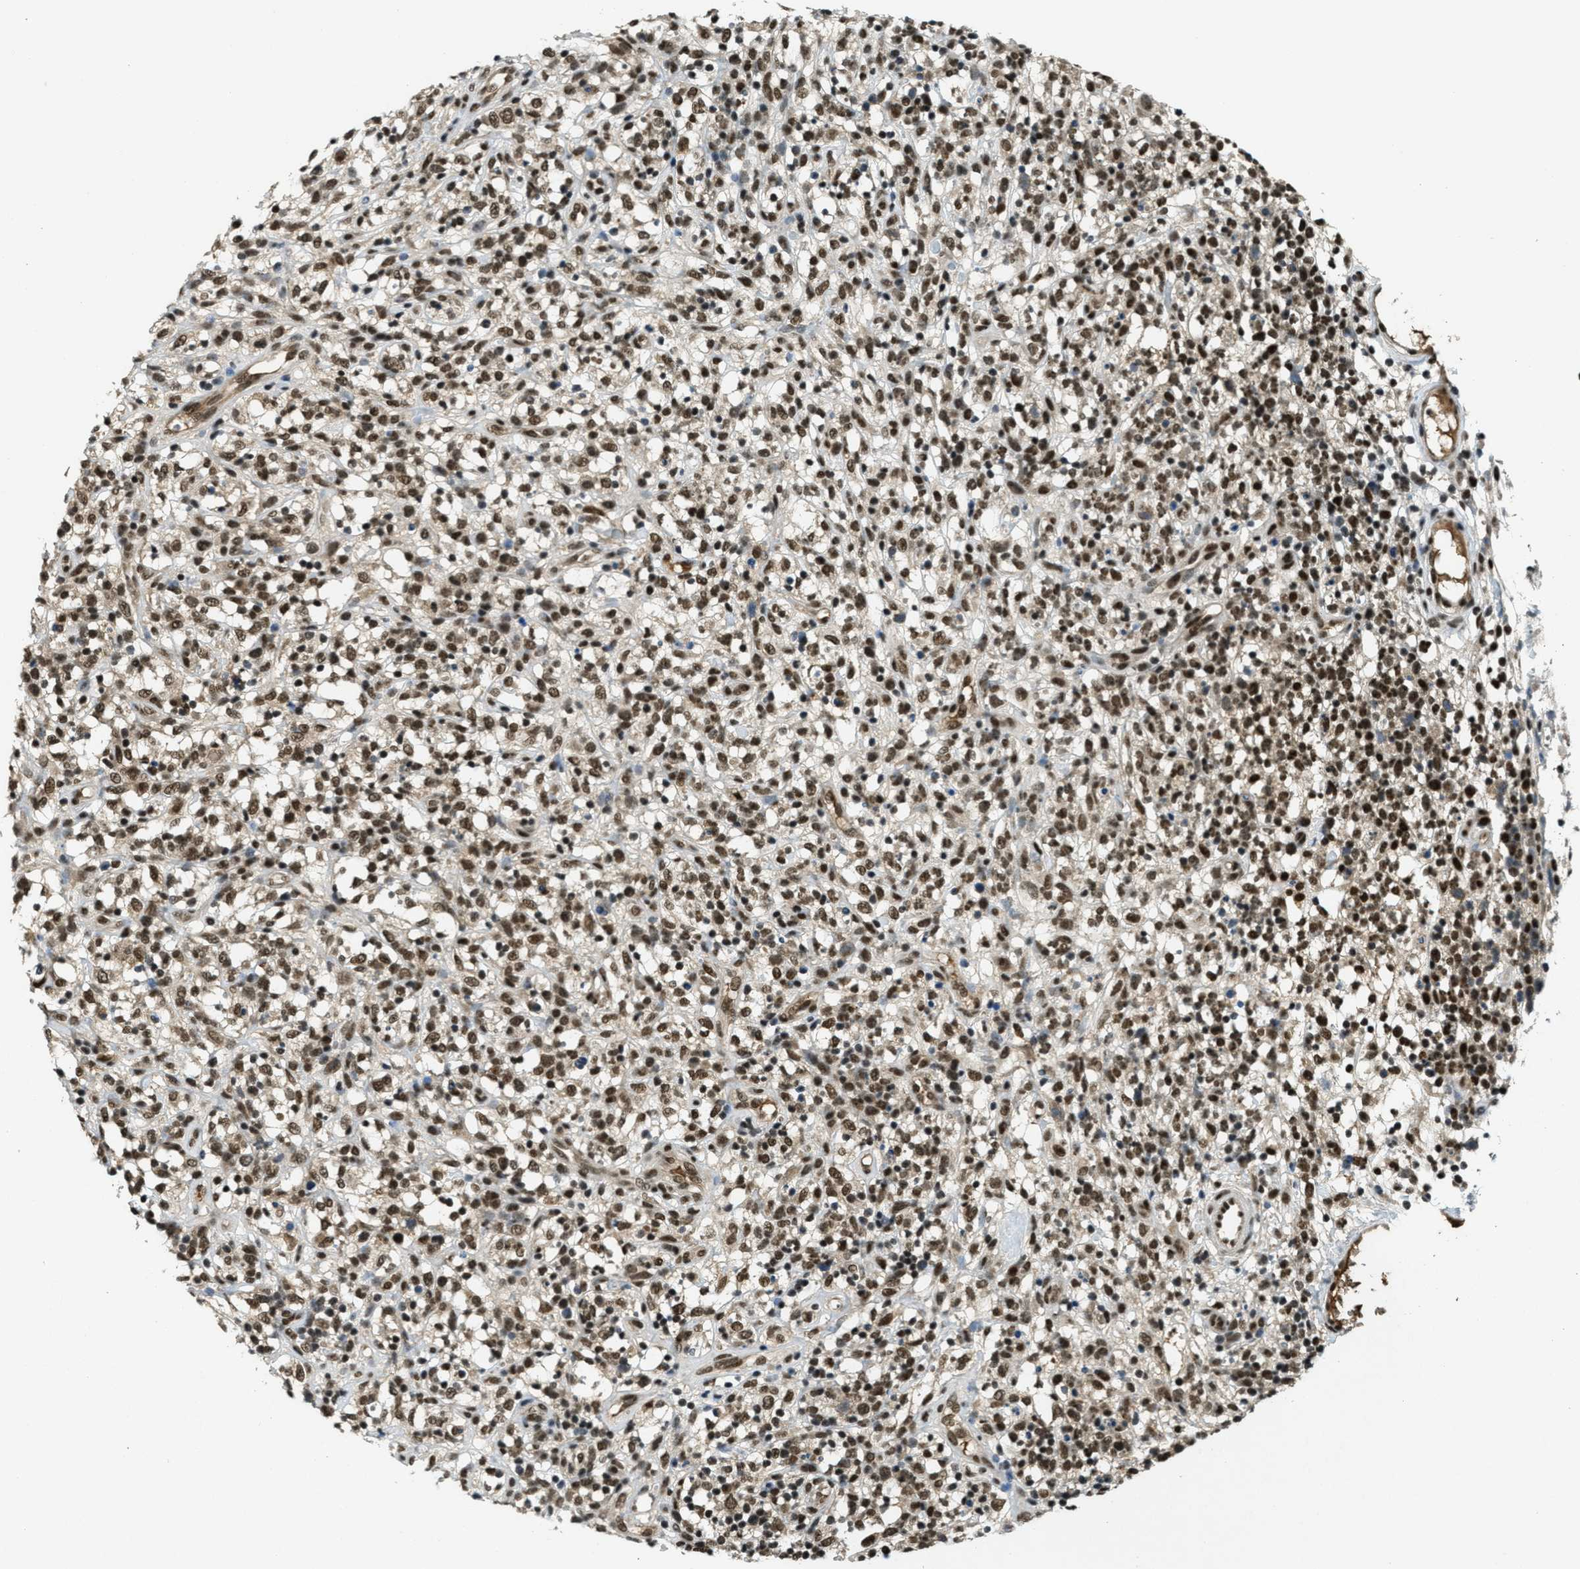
{"staining": {"intensity": "moderate", "quantity": ">75%", "location": "nuclear"}, "tissue": "lymphoma", "cell_type": "Tumor cells", "image_type": "cancer", "snomed": [{"axis": "morphology", "description": "Malignant lymphoma, non-Hodgkin's type, High grade"}, {"axis": "topography", "description": "Lymph node"}], "caption": "High-magnification brightfield microscopy of lymphoma stained with DAB (brown) and counterstained with hematoxylin (blue). tumor cells exhibit moderate nuclear staining is present in about>75% of cells. (DAB IHC, brown staining for protein, blue staining for nuclei).", "gene": "ZNF148", "patient": {"sex": "female", "age": 73}}